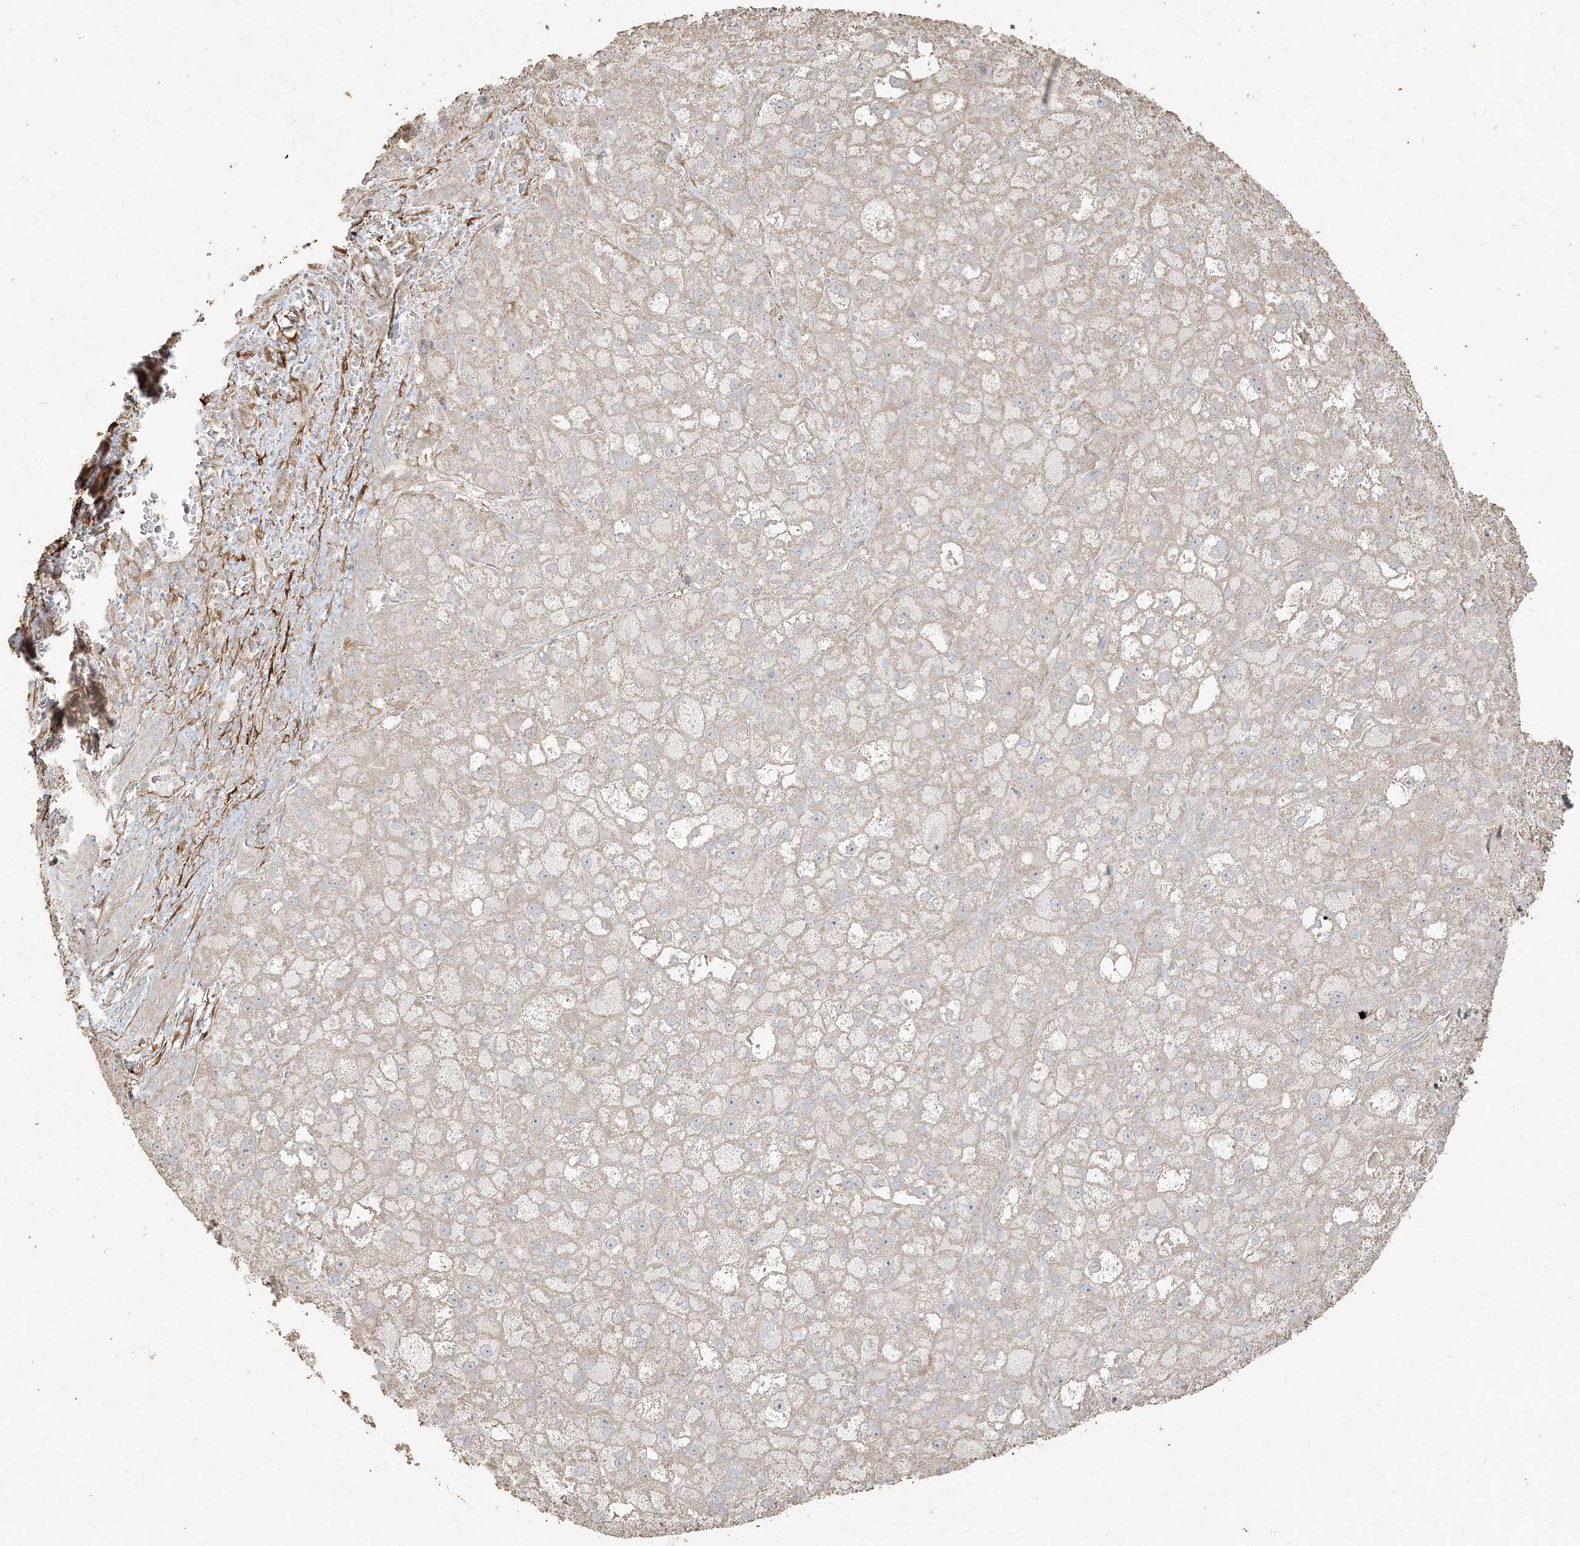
{"staining": {"intensity": "weak", "quantity": "<25%", "location": "cytoplasmic/membranous"}, "tissue": "liver cancer", "cell_type": "Tumor cells", "image_type": "cancer", "snomed": [{"axis": "morphology", "description": "Carcinoma, Hepatocellular, NOS"}, {"axis": "topography", "description": "Liver"}], "caption": "The photomicrograph demonstrates no staining of tumor cells in hepatocellular carcinoma (liver).", "gene": "RNF145", "patient": {"sex": "male", "age": 57}}